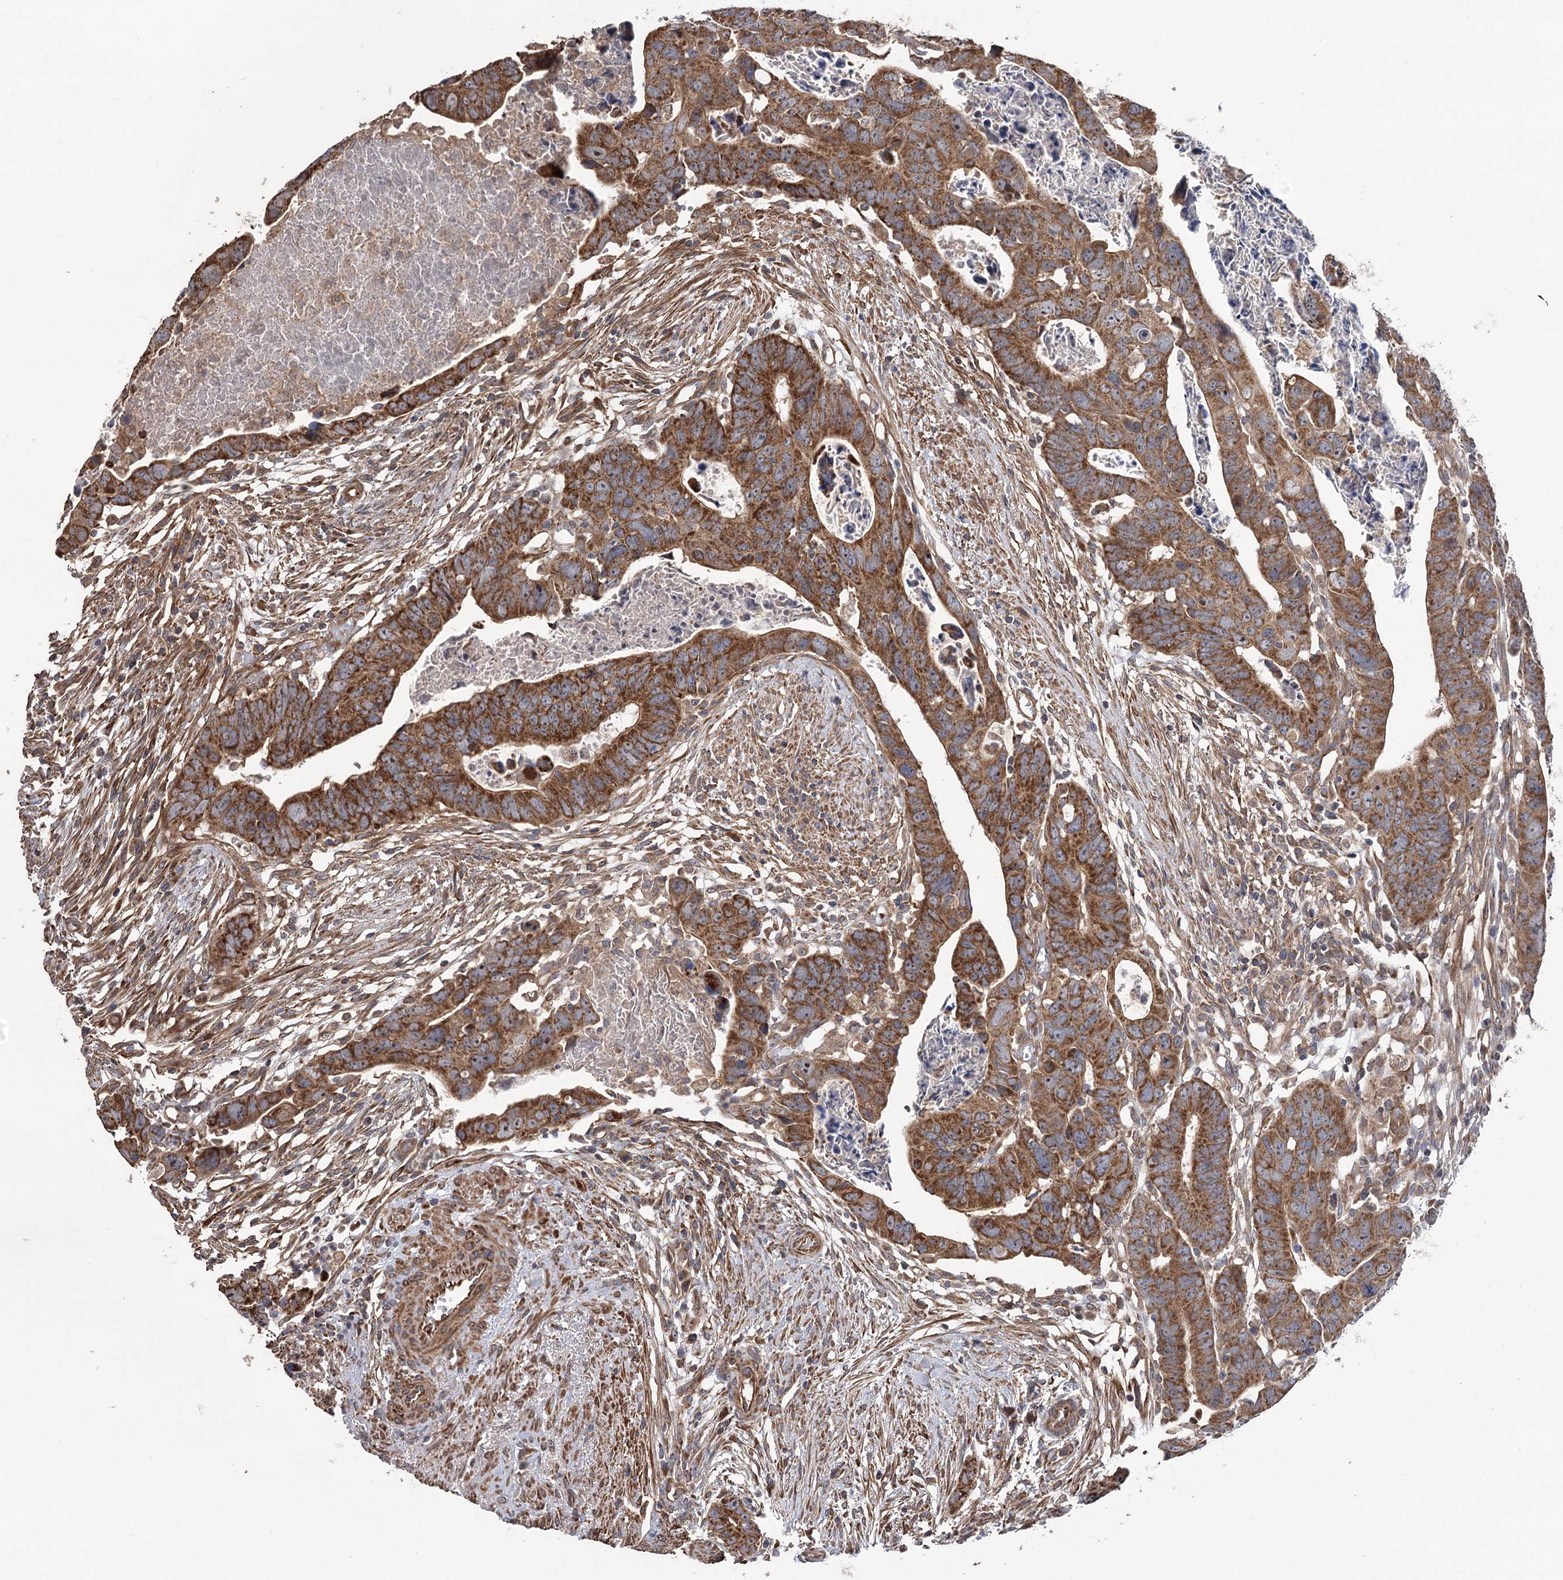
{"staining": {"intensity": "strong", "quantity": ">75%", "location": "cytoplasmic/membranous"}, "tissue": "colorectal cancer", "cell_type": "Tumor cells", "image_type": "cancer", "snomed": [{"axis": "morphology", "description": "Adenocarcinoma, NOS"}, {"axis": "topography", "description": "Rectum"}], "caption": "A histopathology image of human adenocarcinoma (colorectal) stained for a protein shows strong cytoplasmic/membranous brown staining in tumor cells. (brown staining indicates protein expression, while blue staining denotes nuclei).", "gene": "RWDD4", "patient": {"sex": "female", "age": 65}}